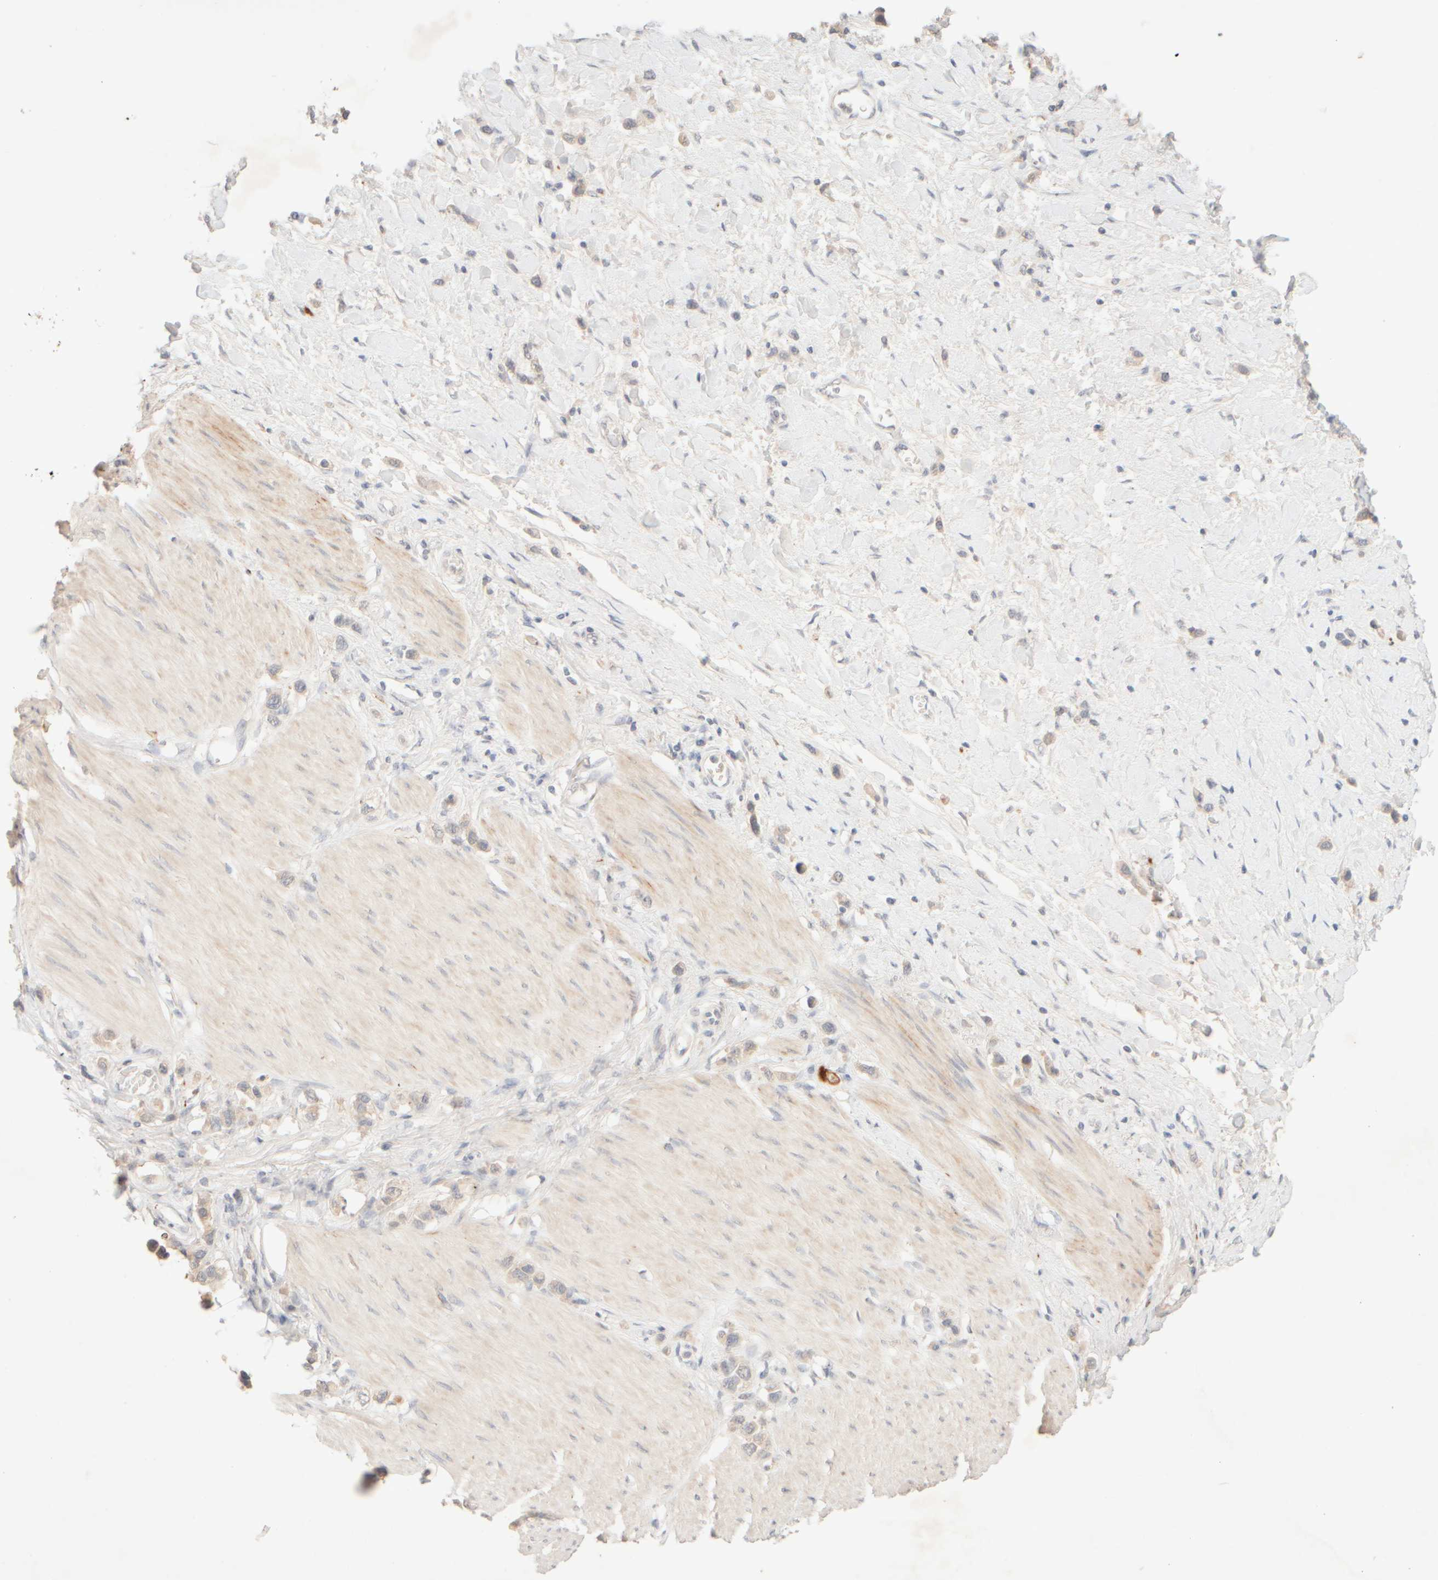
{"staining": {"intensity": "negative", "quantity": "none", "location": "none"}, "tissue": "stomach cancer", "cell_type": "Tumor cells", "image_type": "cancer", "snomed": [{"axis": "morphology", "description": "Adenocarcinoma, NOS"}, {"axis": "topography", "description": "Stomach"}], "caption": "A micrograph of human stomach cancer (adenocarcinoma) is negative for staining in tumor cells. (Brightfield microscopy of DAB IHC at high magnification).", "gene": "SNTB1", "patient": {"sex": "female", "age": 65}}